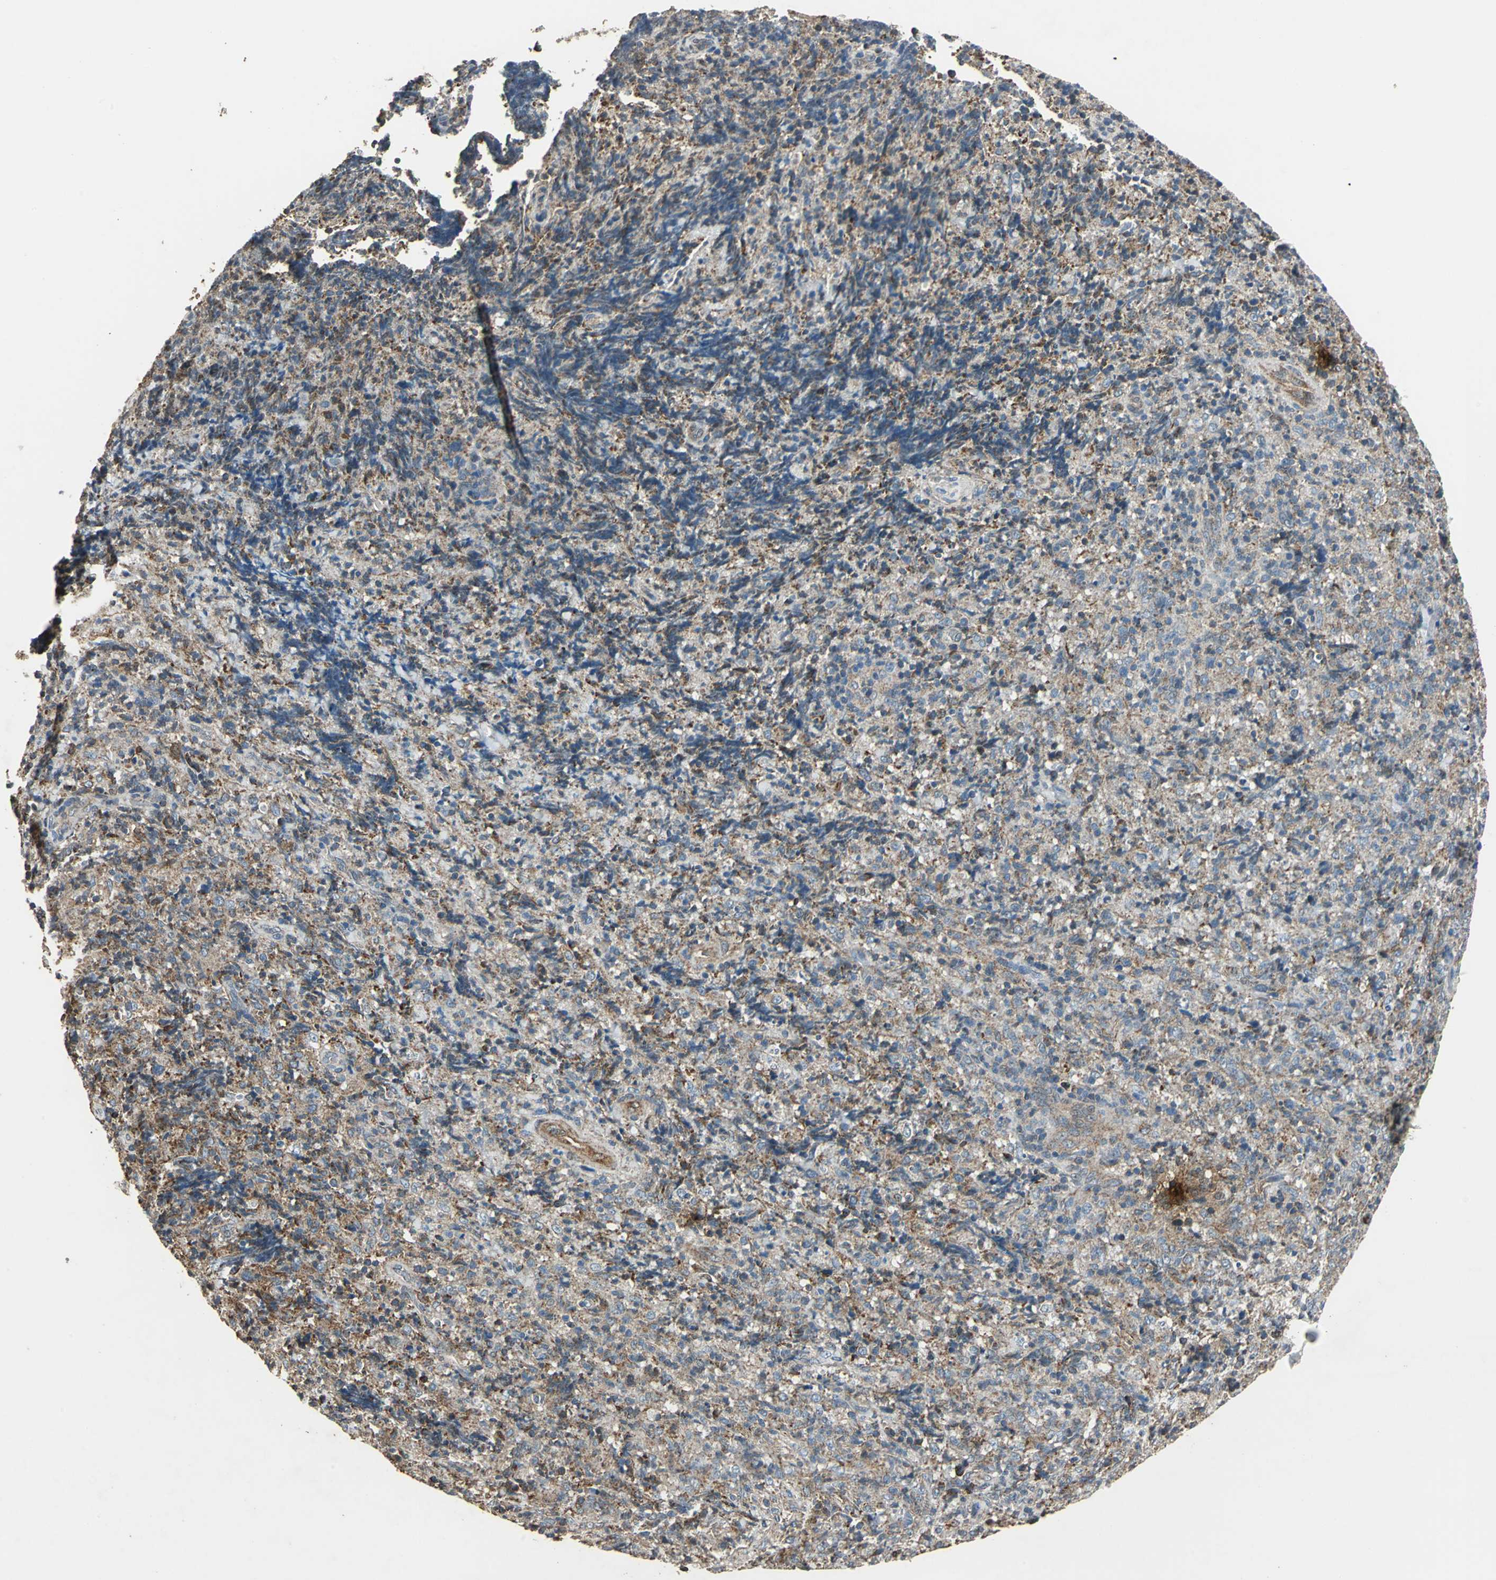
{"staining": {"intensity": "moderate", "quantity": ">75%", "location": "cytoplasmic/membranous"}, "tissue": "lymphoma", "cell_type": "Tumor cells", "image_type": "cancer", "snomed": [{"axis": "morphology", "description": "Malignant lymphoma, non-Hodgkin's type, High grade"}, {"axis": "topography", "description": "Tonsil"}], "caption": "A high-resolution photomicrograph shows IHC staining of lymphoma, which displays moderate cytoplasmic/membranous staining in approximately >75% of tumor cells.", "gene": "DNAJB4", "patient": {"sex": "female", "age": 36}}